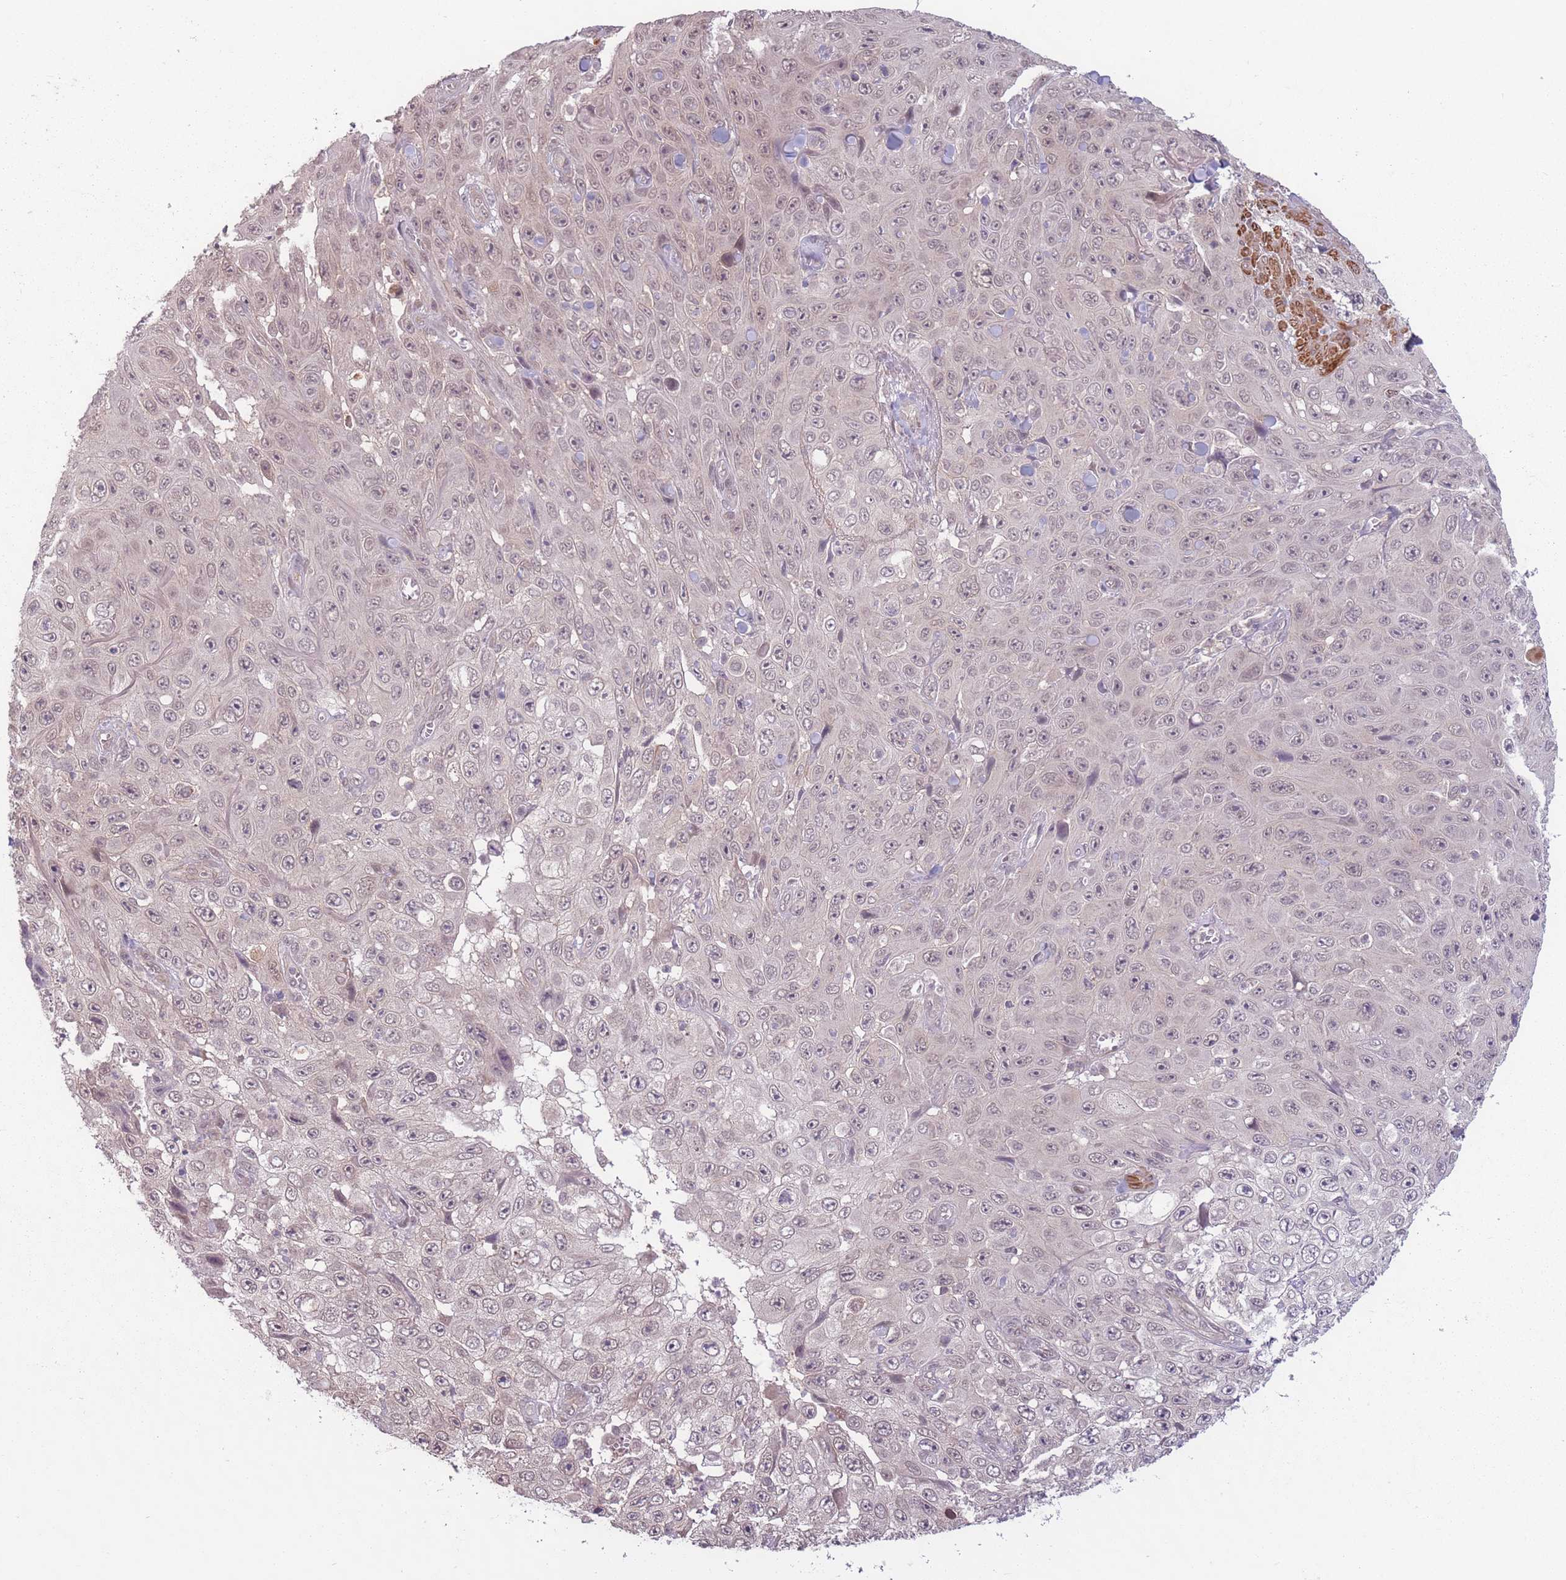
{"staining": {"intensity": "negative", "quantity": "none", "location": "none"}, "tissue": "skin cancer", "cell_type": "Tumor cells", "image_type": "cancer", "snomed": [{"axis": "morphology", "description": "Squamous cell carcinoma, NOS"}, {"axis": "topography", "description": "Skin"}], "caption": "Tumor cells are negative for protein expression in human skin squamous cell carcinoma.", "gene": "CCDC154", "patient": {"sex": "male", "age": 82}}